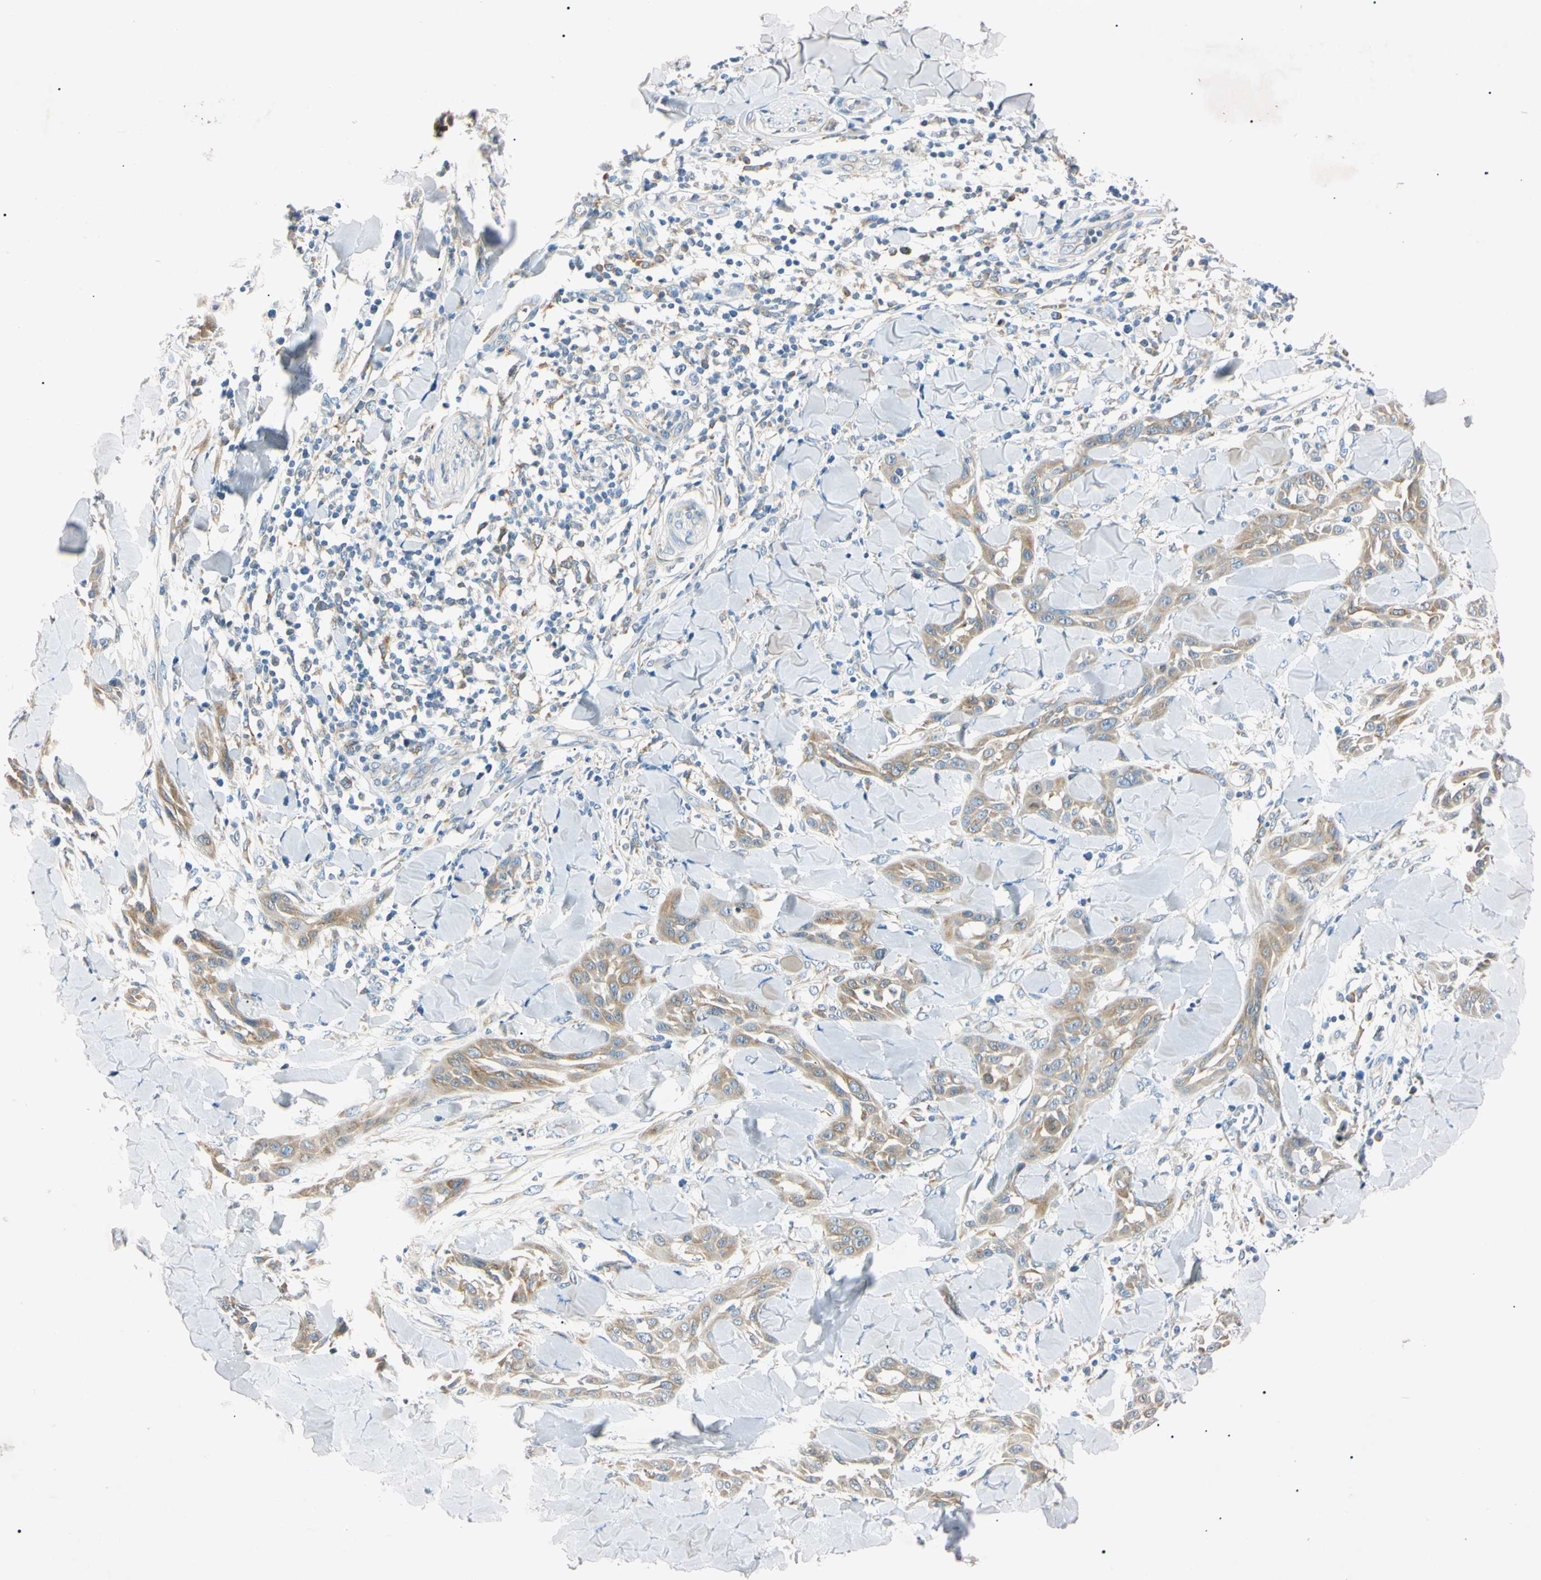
{"staining": {"intensity": "weak", "quantity": ">75%", "location": "cytoplasmic/membranous"}, "tissue": "skin cancer", "cell_type": "Tumor cells", "image_type": "cancer", "snomed": [{"axis": "morphology", "description": "Squamous cell carcinoma, NOS"}, {"axis": "topography", "description": "Skin"}], "caption": "Squamous cell carcinoma (skin) stained for a protein demonstrates weak cytoplasmic/membranous positivity in tumor cells.", "gene": "DNAJB12", "patient": {"sex": "male", "age": 24}}